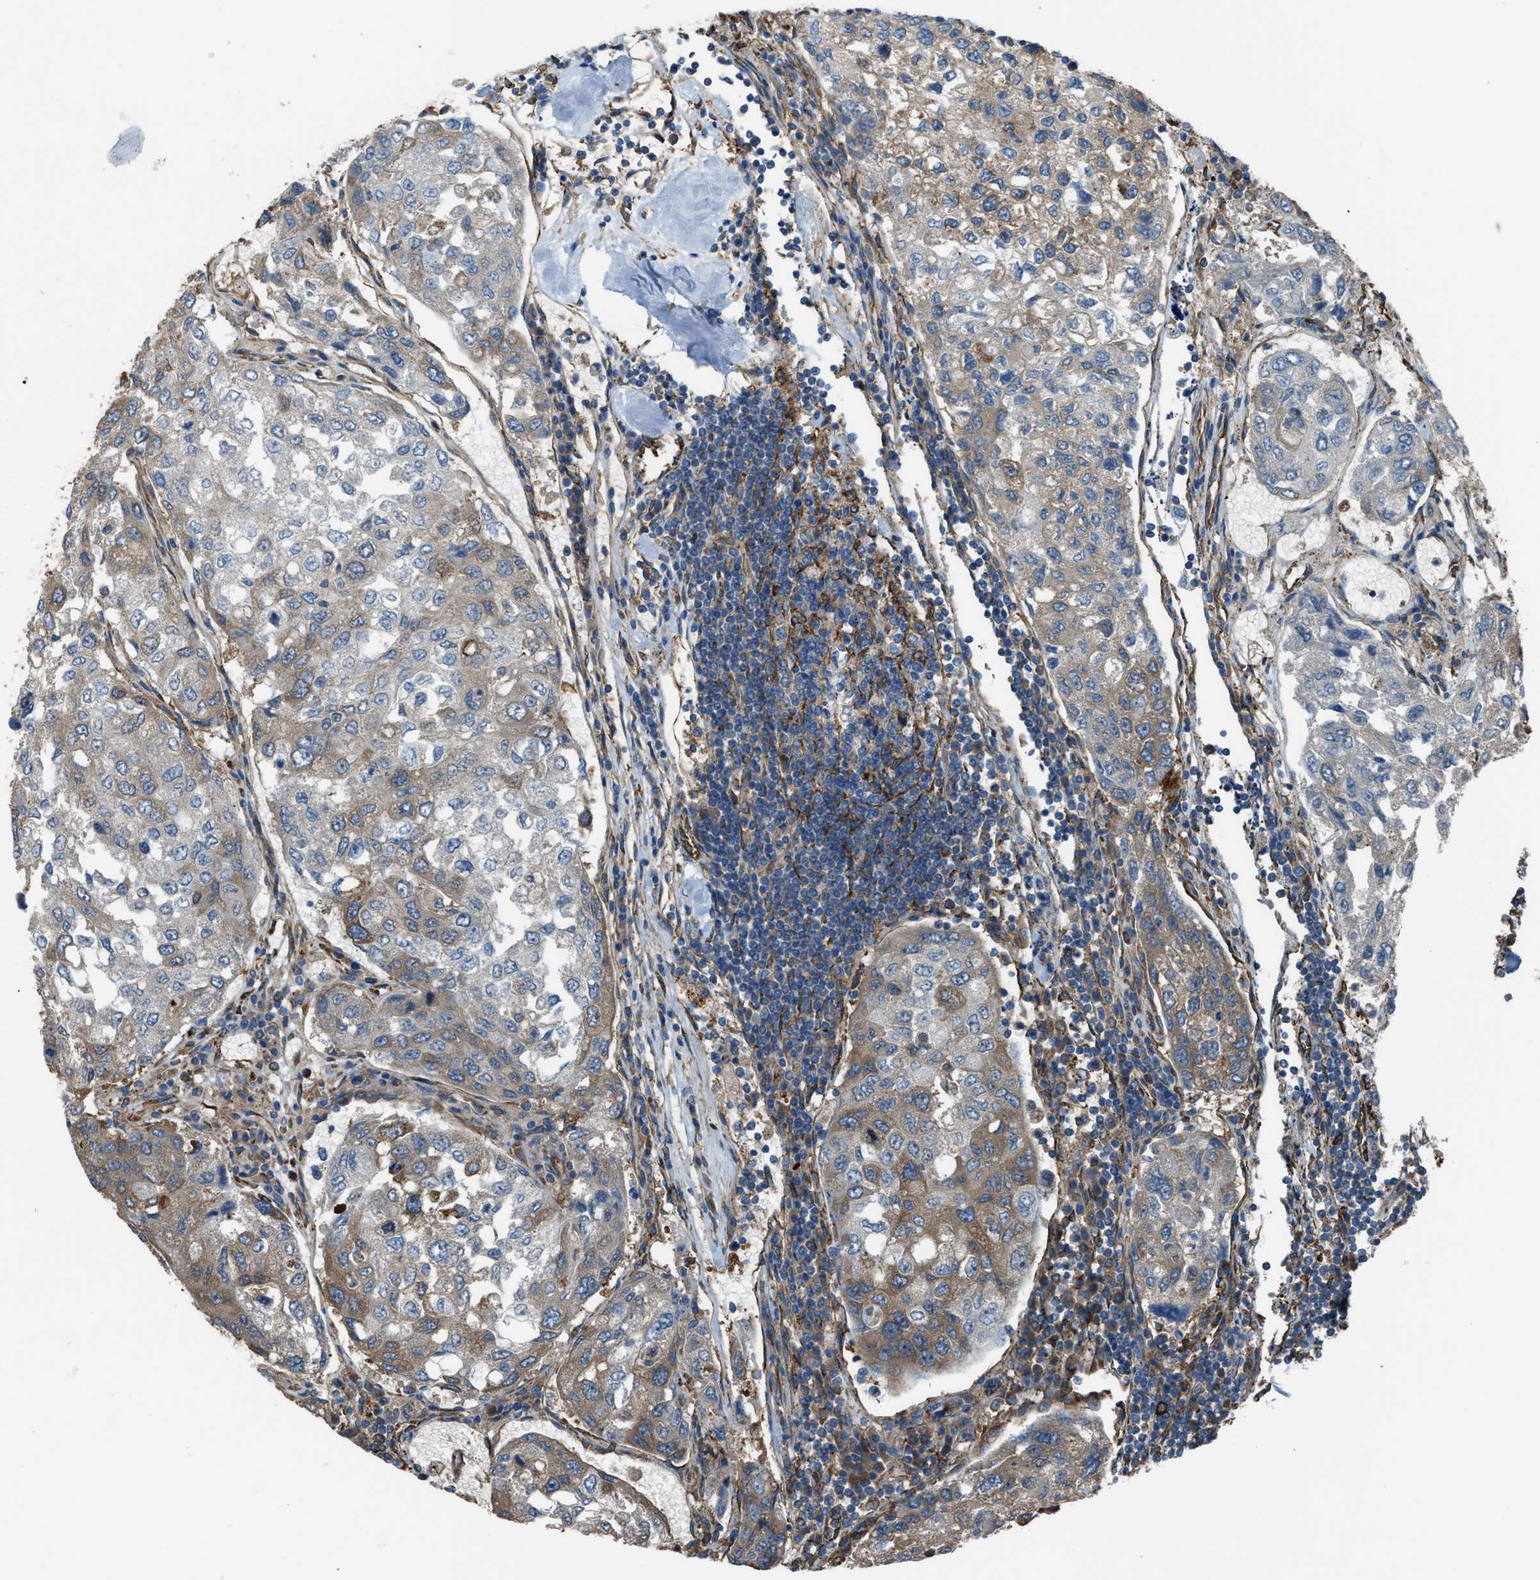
{"staining": {"intensity": "moderate", "quantity": "25%-75%", "location": "cytoplasmic/membranous"}, "tissue": "urothelial cancer", "cell_type": "Tumor cells", "image_type": "cancer", "snomed": [{"axis": "morphology", "description": "Urothelial carcinoma, High grade"}, {"axis": "topography", "description": "Lymph node"}, {"axis": "topography", "description": "Urinary bladder"}], "caption": "A photomicrograph of high-grade urothelial carcinoma stained for a protein exhibits moderate cytoplasmic/membranous brown staining in tumor cells.", "gene": "TRPC1", "patient": {"sex": "male", "age": 51}}